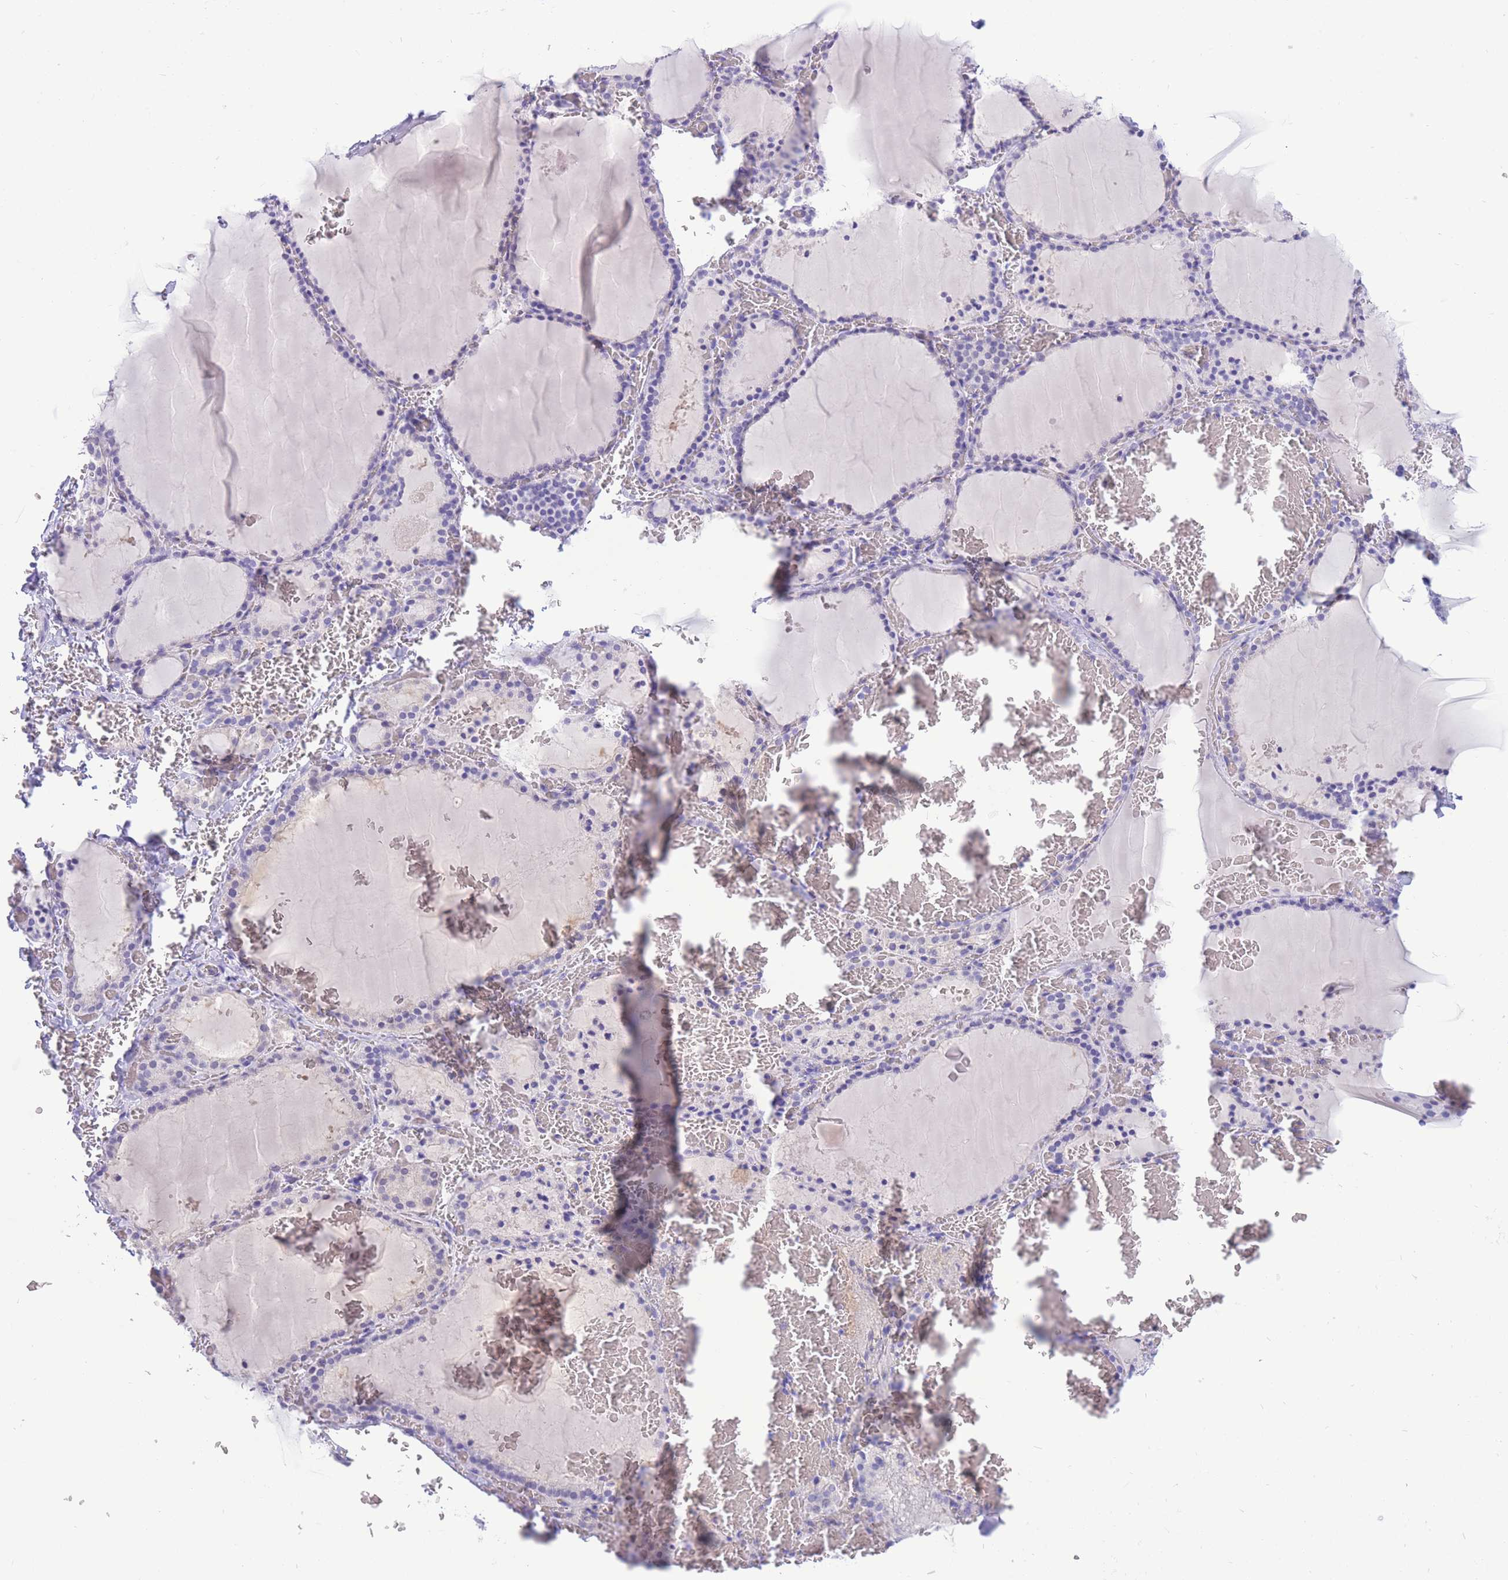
{"staining": {"intensity": "negative", "quantity": "none", "location": "none"}, "tissue": "thyroid gland", "cell_type": "Glandular cells", "image_type": "normal", "snomed": [{"axis": "morphology", "description": "Normal tissue, NOS"}, {"axis": "topography", "description": "Thyroid gland"}], "caption": "This micrograph is of normal thyroid gland stained with immunohistochemistry (IHC) to label a protein in brown with the nuclei are counter-stained blue. There is no positivity in glandular cells.", "gene": "SULT1A1", "patient": {"sex": "female", "age": 39}}